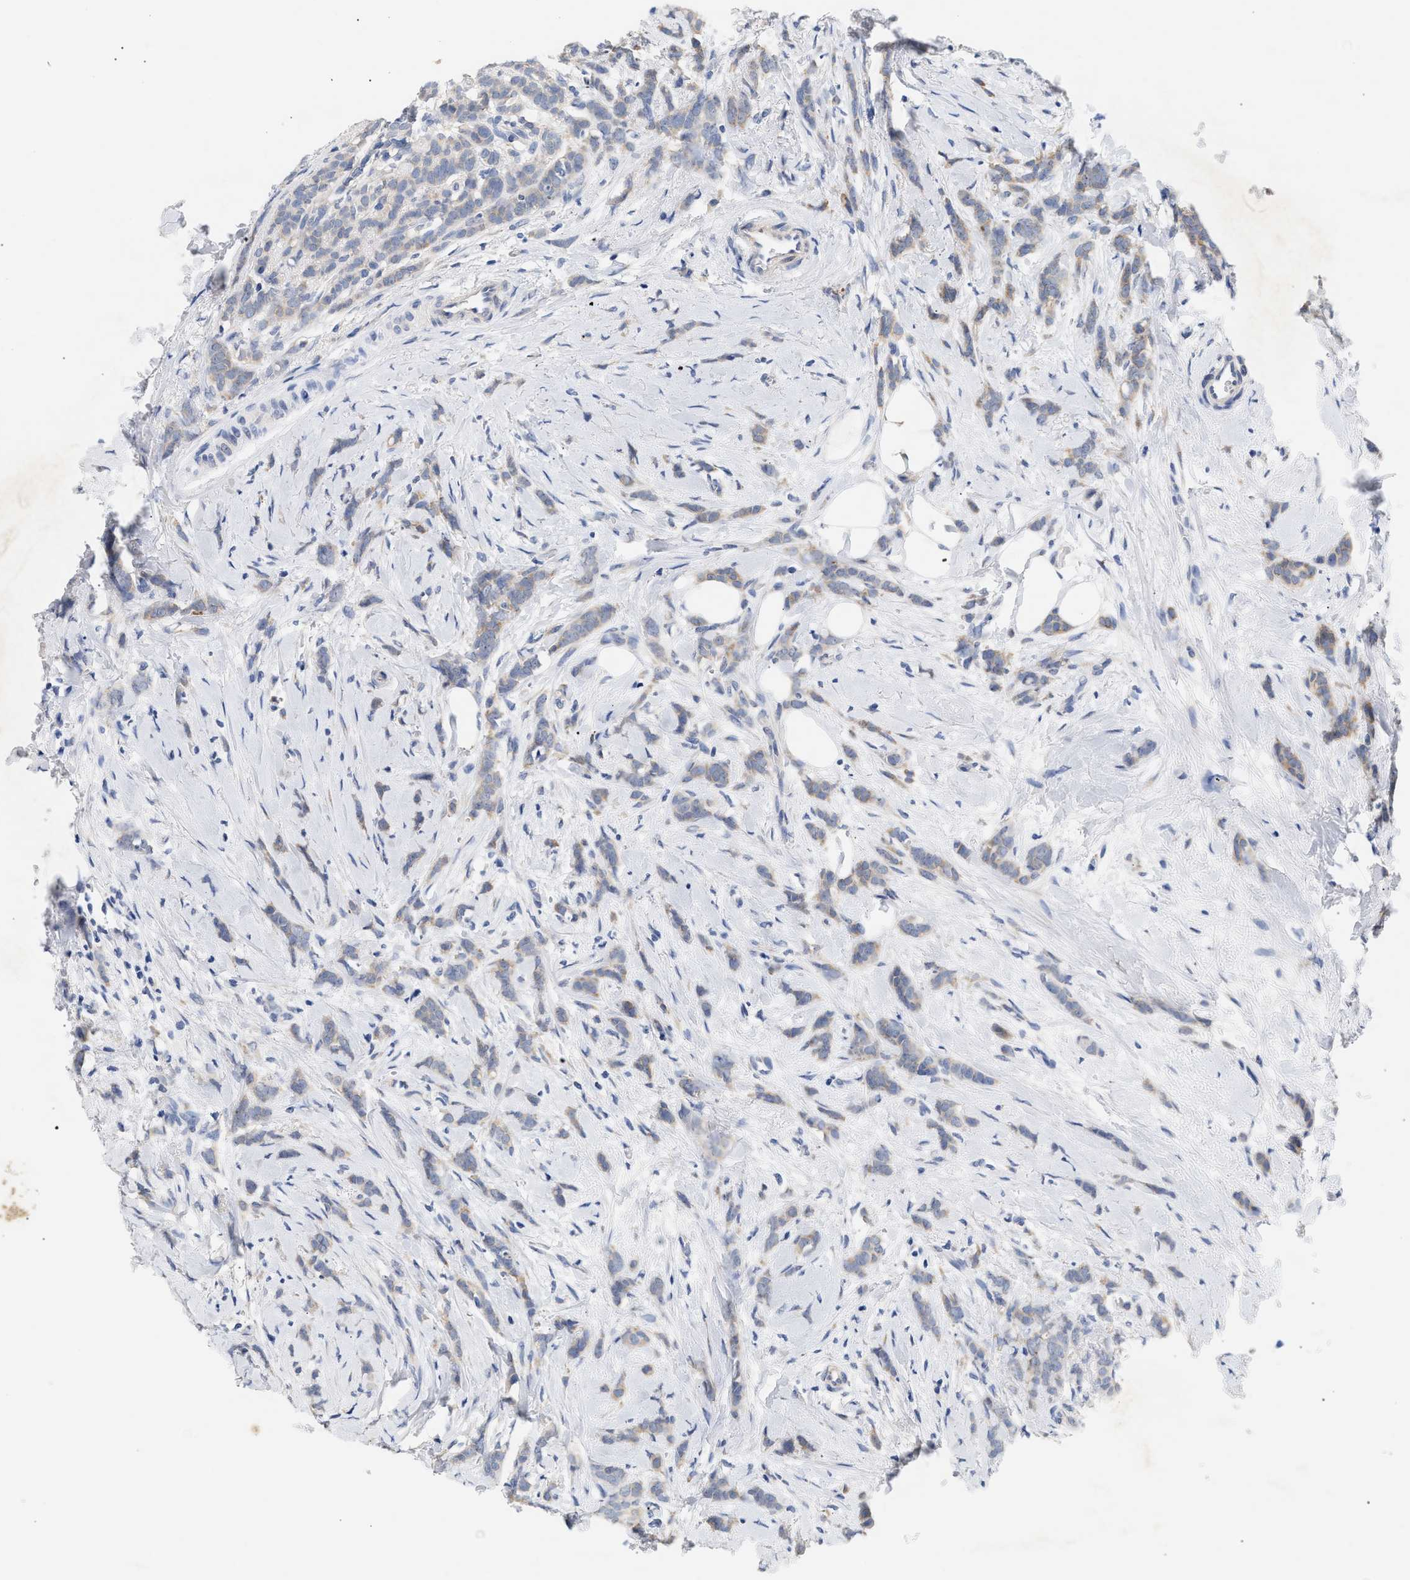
{"staining": {"intensity": "weak", "quantity": ">75%", "location": "cytoplasmic/membranous"}, "tissue": "breast cancer", "cell_type": "Tumor cells", "image_type": "cancer", "snomed": [{"axis": "morphology", "description": "Lobular carcinoma, in situ"}, {"axis": "morphology", "description": "Lobular carcinoma"}, {"axis": "topography", "description": "Breast"}], "caption": "A brown stain shows weak cytoplasmic/membranous staining of a protein in breast cancer (lobular carcinoma in situ) tumor cells. The staining was performed using DAB (3,3'-diaminobenzidine), with brown indicating positive protein expression. Nuclei are stained blue with hematoxylin.", "gene": "SELENOM", "patient": {"sex": "female", "age": 41}}